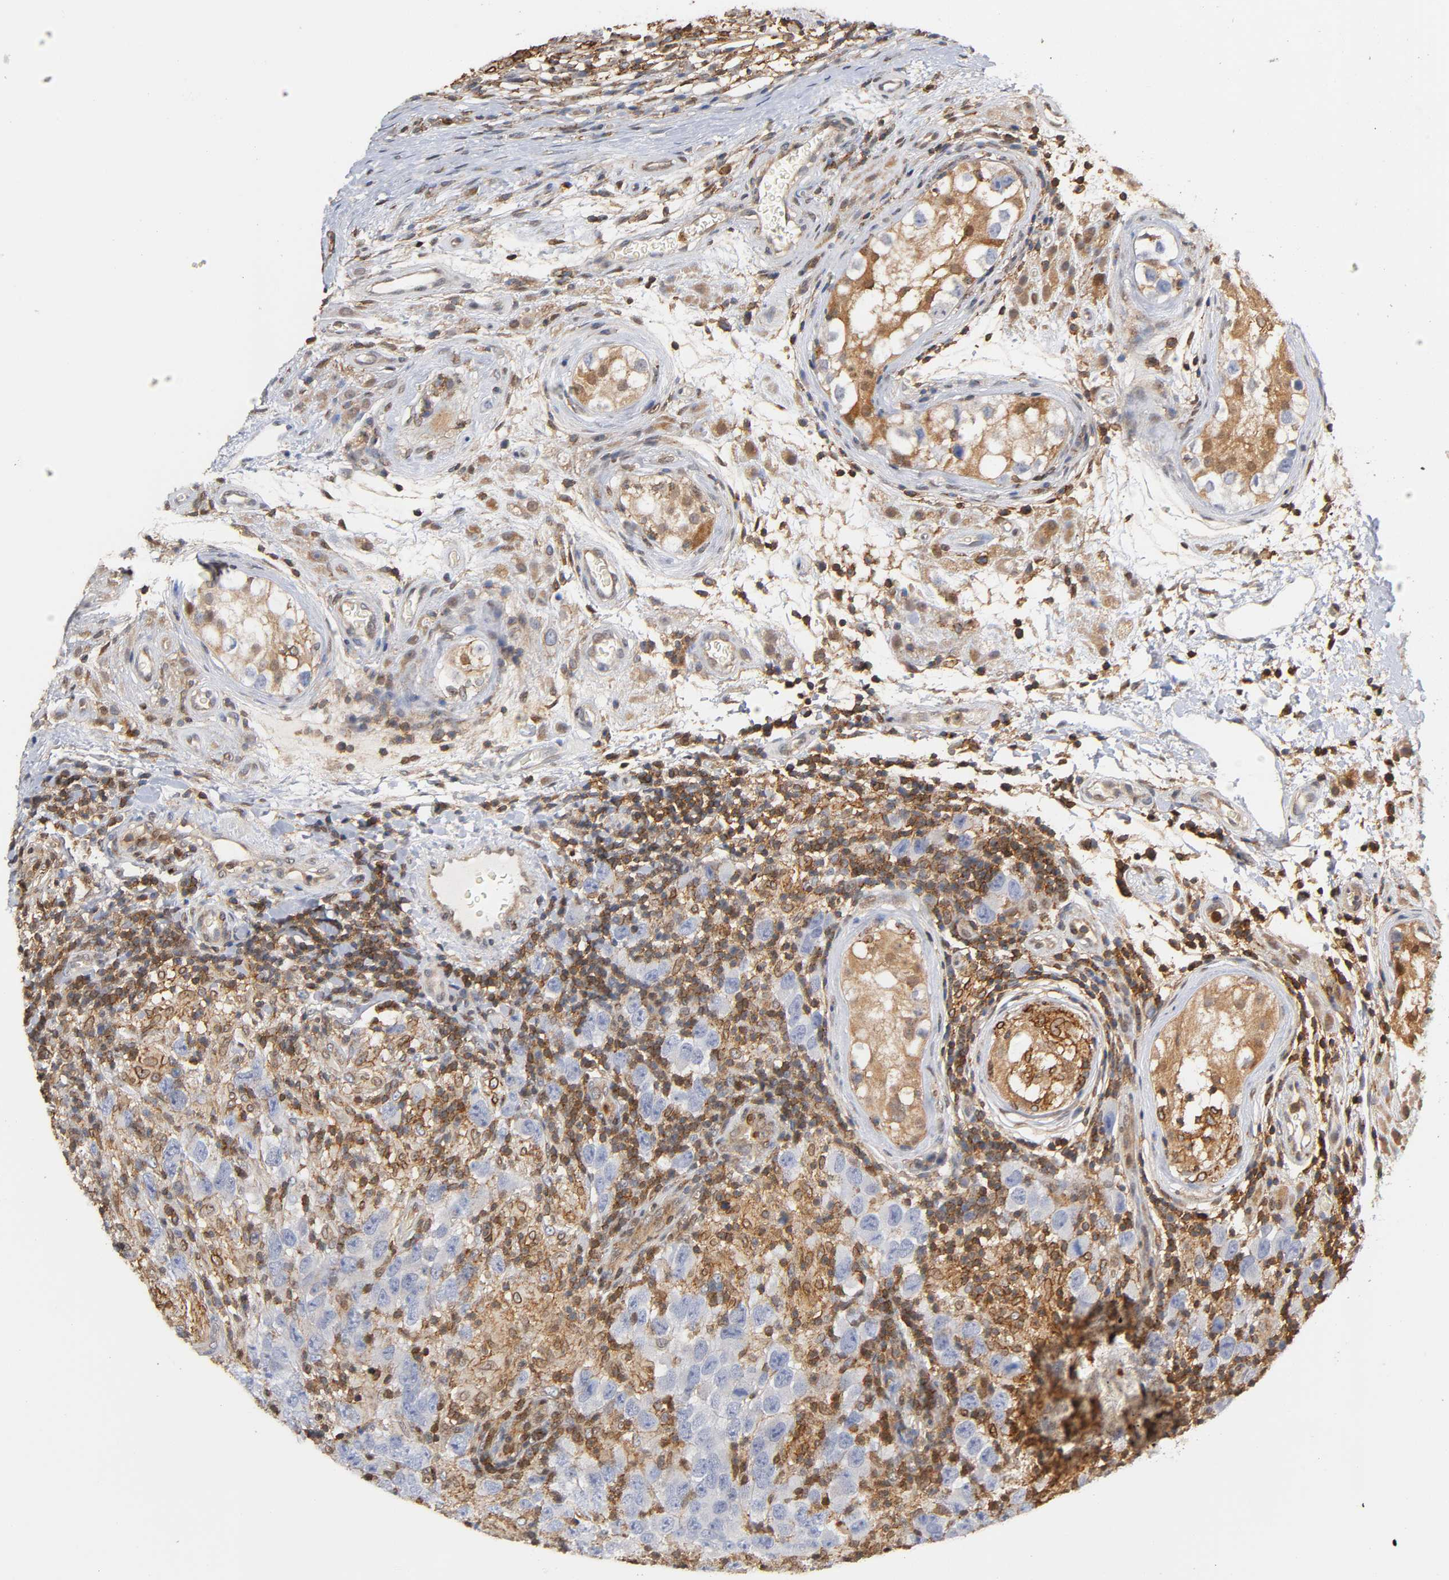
{"staining": {"intensity": "negative", "quantity": "none", "location": "none"}, "tissue": "testis cancer", "cell_type": "Tumor cells", "image_type": "cancer", "snomed": [{"axis": "morphology", "description": "Carcinoma, Embryonal, NOS"}, {"axis": "topography", "description": "Testis"}], "caption": "Testis cancer (embryonal carcinoma) was stained to show a protein in brown. There is no significant expression in tumor cells.", "gene": "ANXA11", "patient": {"sex": "male", "age": 21}}